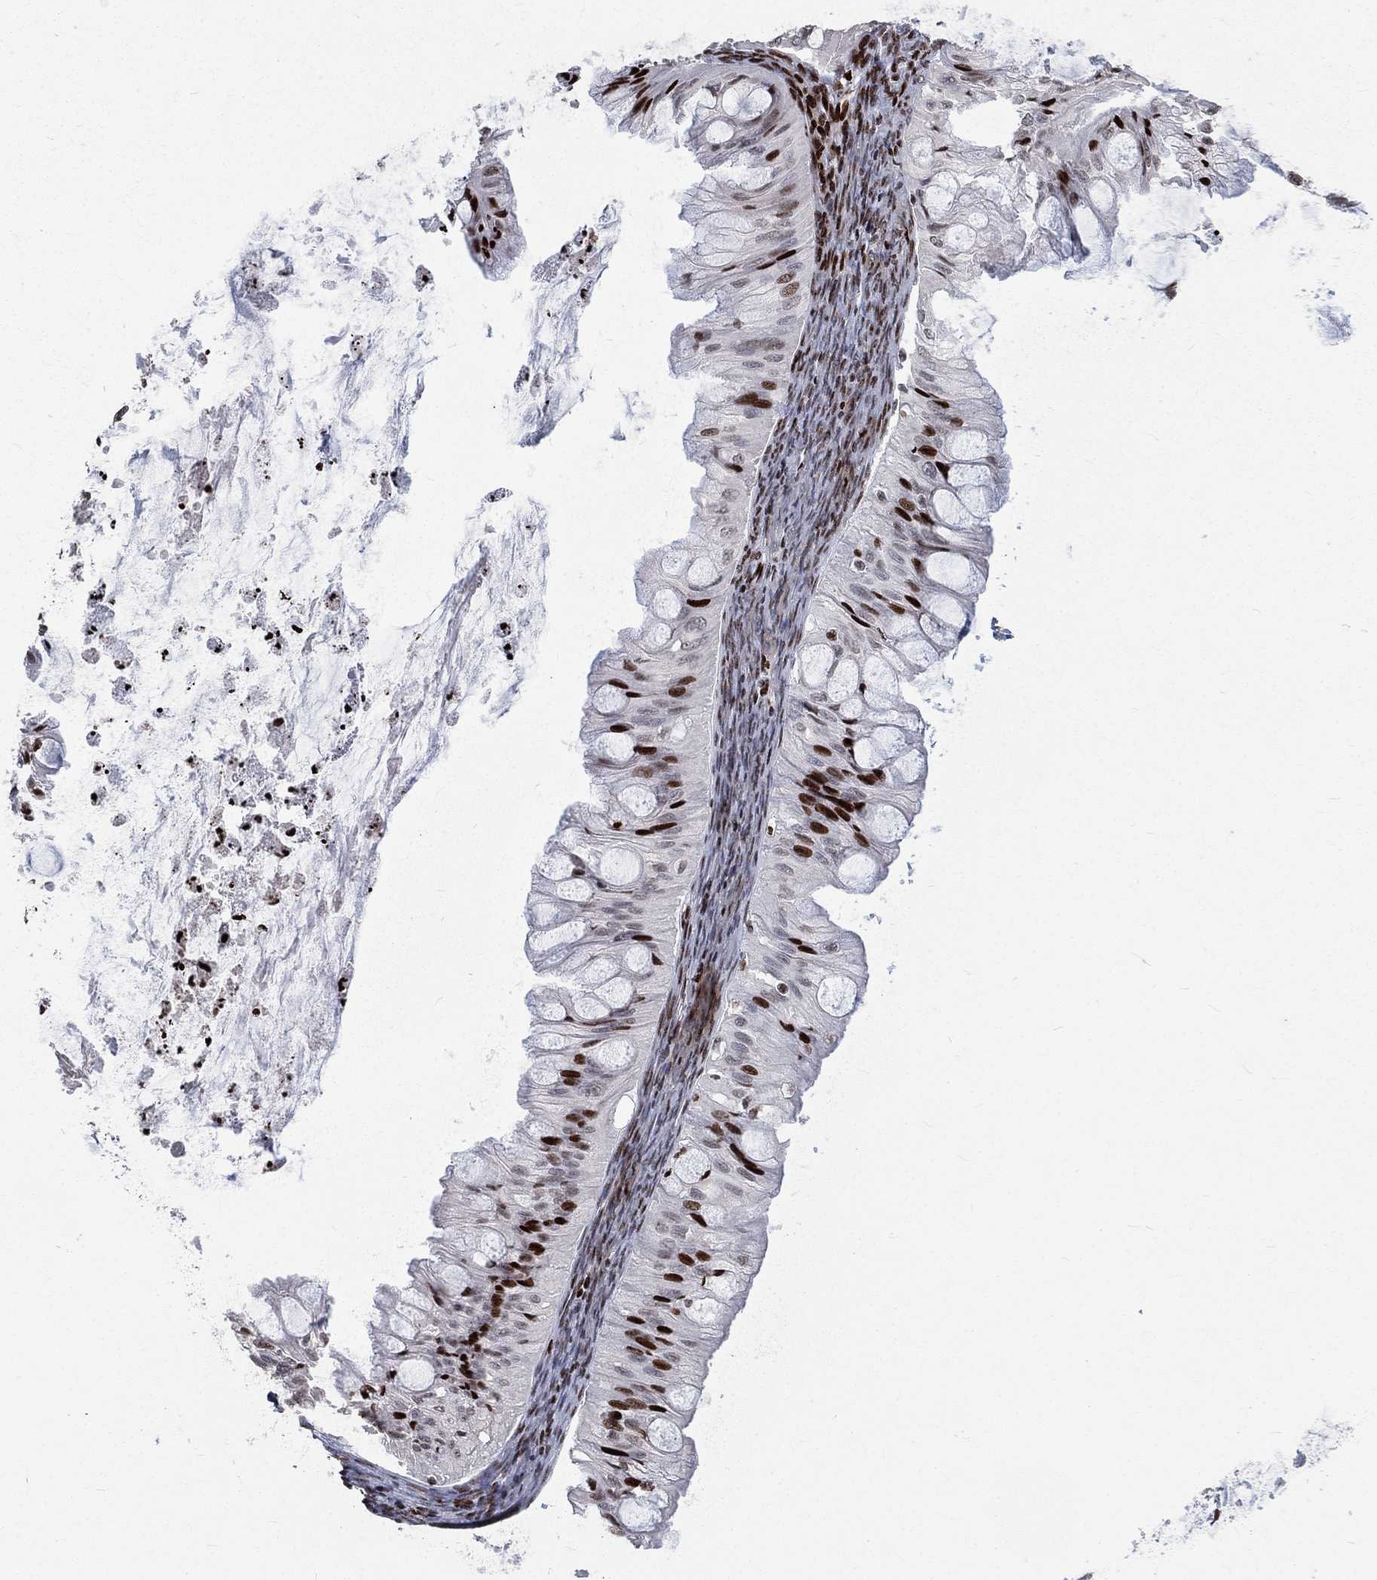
{"staining": {"intensity": "strong", "quantity": "<25%", "location": "nuclear"}, "tissue": "ovarian cancer", "cell_type": "Tumor cells", "image_type": "cancer", "snomed": [{"axis": "morphology", "description": "Cystadenocarcinoma, mucinous, NOS"}, {"axis": "topography", "description": "Ovary"}], "caption": "Immunohistochemical staining of ovarian cancer (mucinous cystadenocarcinoma) demonstrates strong nuclear protein expression in approximately <25% of tumor cells.", "gene": "SRSF3", "patient": {"sex": "female", "age": 57}}